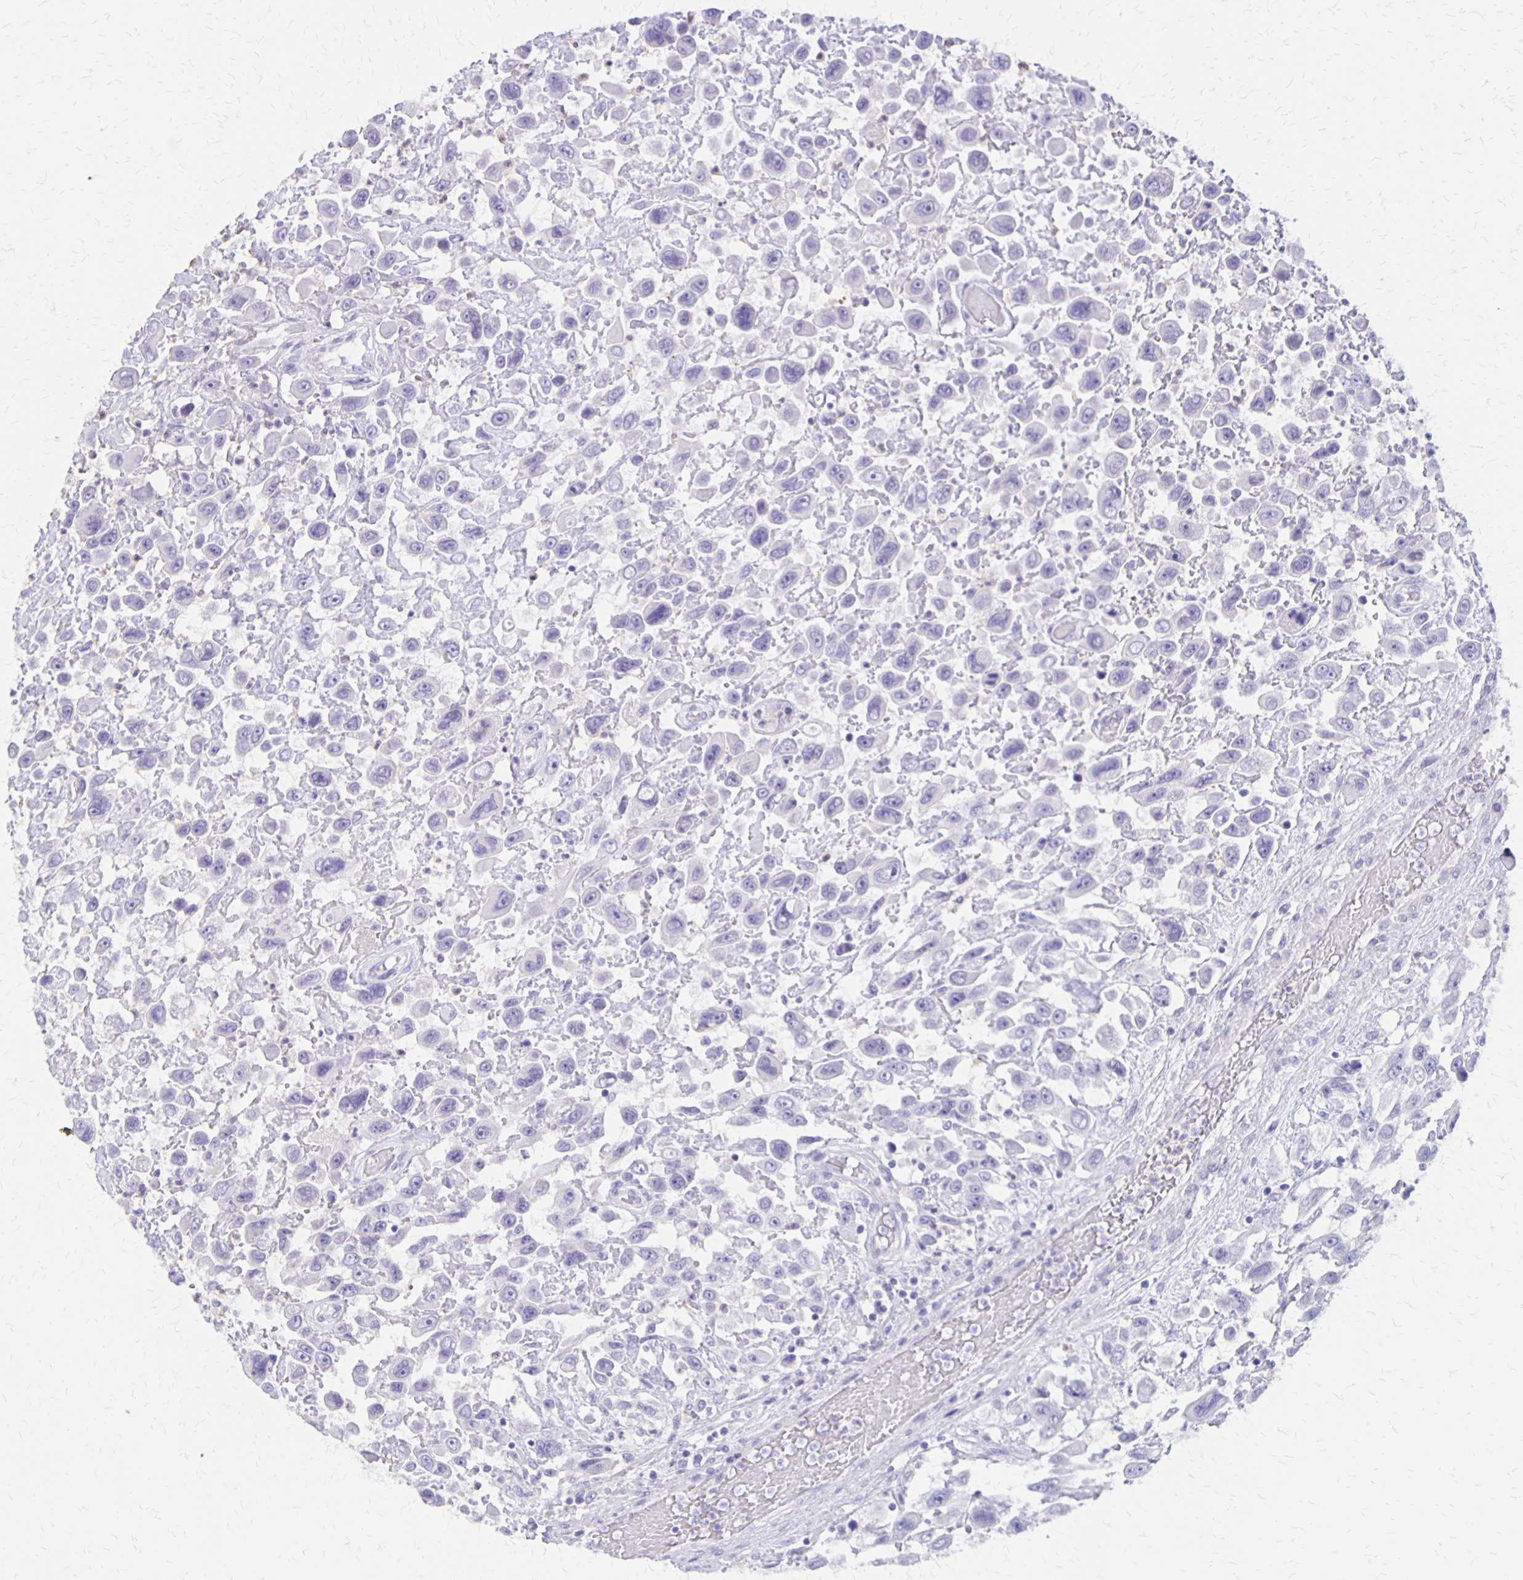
{"staining": {"intensity": "negative", "quantity": "none", "location": "none"}, "tissue": "urothelial cancer", "cell_type": "Tumor cells", "image_type": "cancer", "snomed": [{"axis": "morphology", "description": "Urothelial carcinoma, High grade"}, {"axis": "topography", "description": "Urinary bladder"}], "caption": "A micrograph of human urothelial cancer is negative for staining in tumor cells. Brightfield microscopy of immunohistochemistry stained with DAB (3,3'-diaminobenzidine) (brown) and hematoxylin (blue), captured at high magnification.", "gene": "SEPTIN5", "patient": {"sex": "male", "age": 53}}